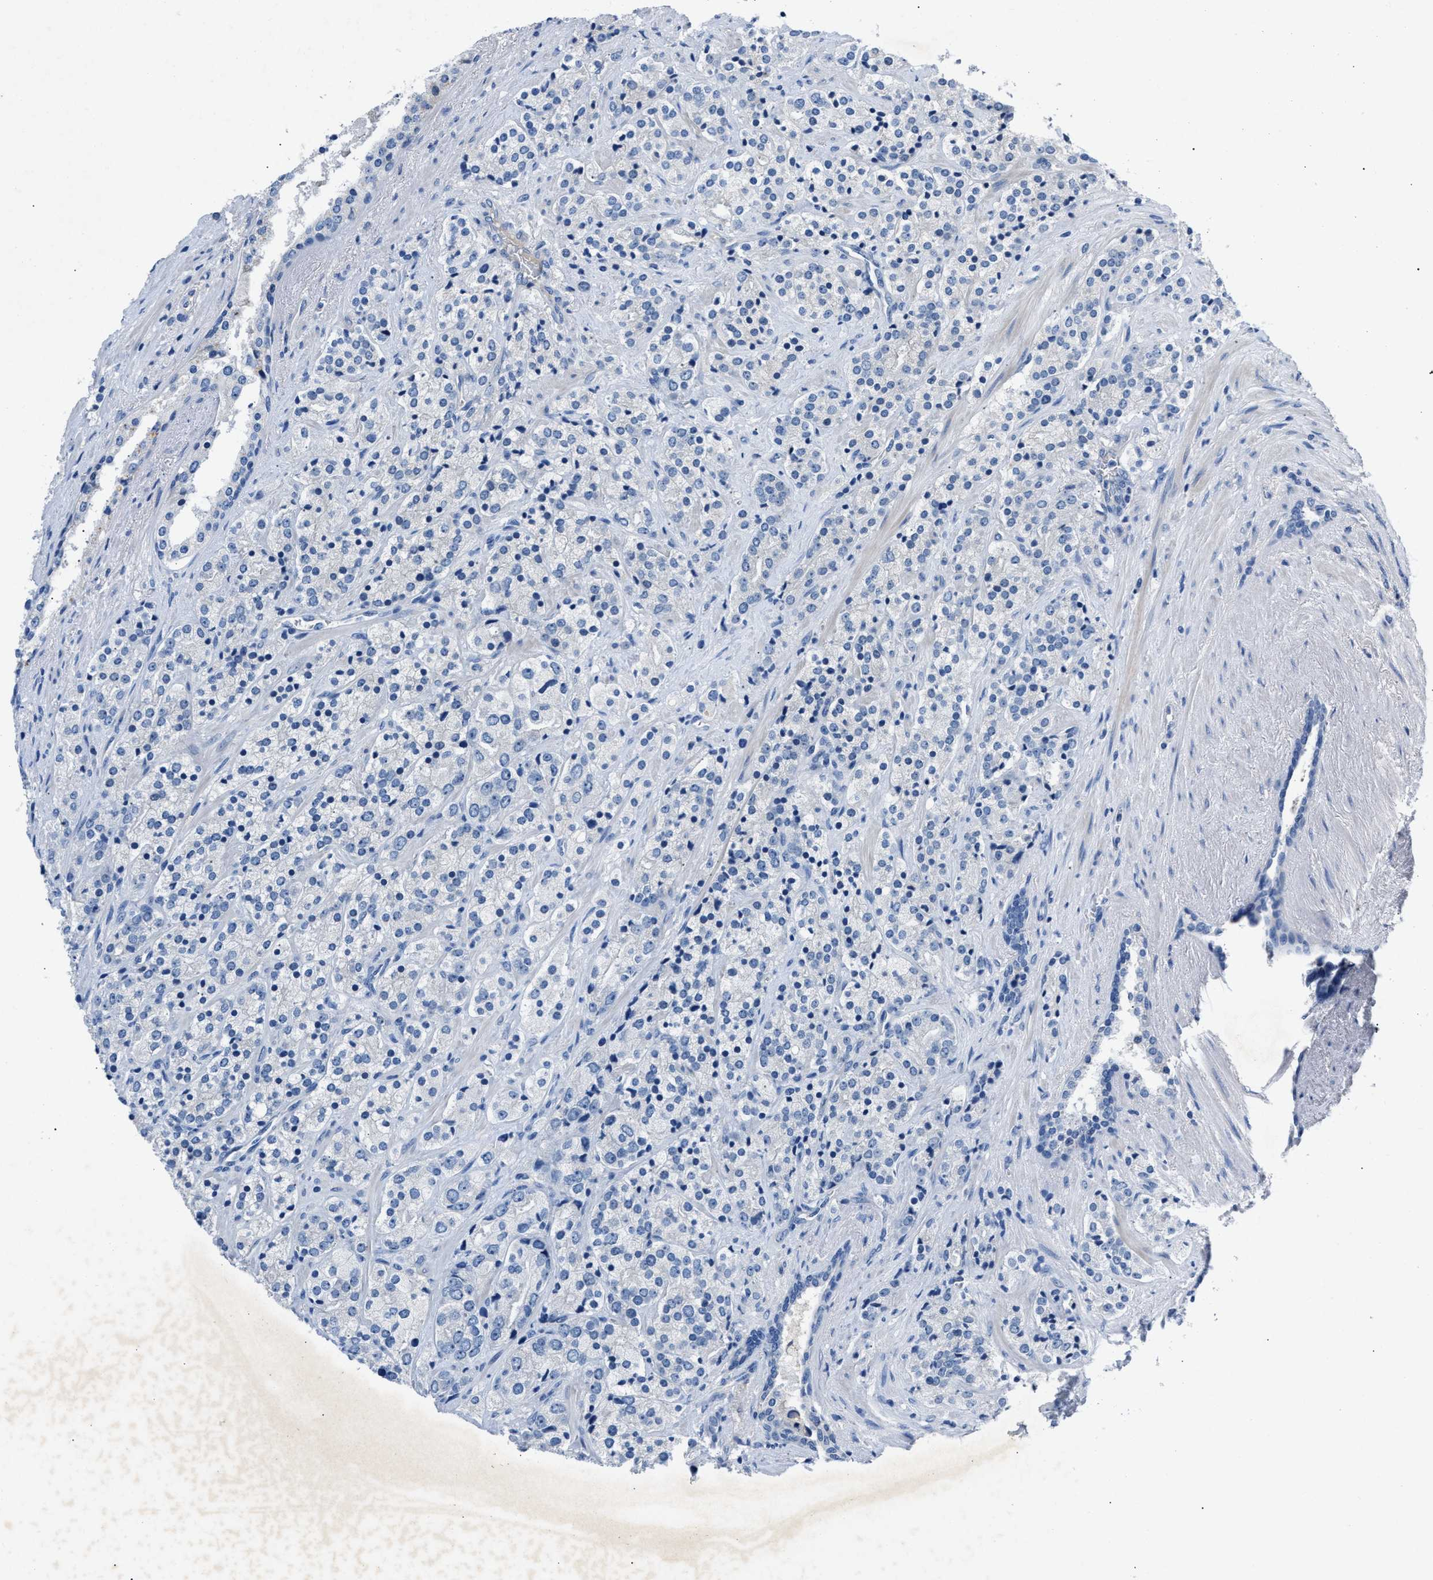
{"staining": {"intensity": "negative", "quantity": "none", "location": "none"}, "tissue": "prostate cancer", "cell_type": "Tumor cells", "image_type": "cancer", "snomed": [{"axis": "morphology", "description": "Adenocarcinoma, High grade"}, {"axis": "topography", "description": "Prostate"}], "caption": "IHC photomicrograph of neoplastic tissue: human prostate adenocarcinoma (high-grade) stained with DAB shows no significant protein staining in tumor cells.", "gene": "DNAAF5", "patient": {"sex": "male", "age": 71}}